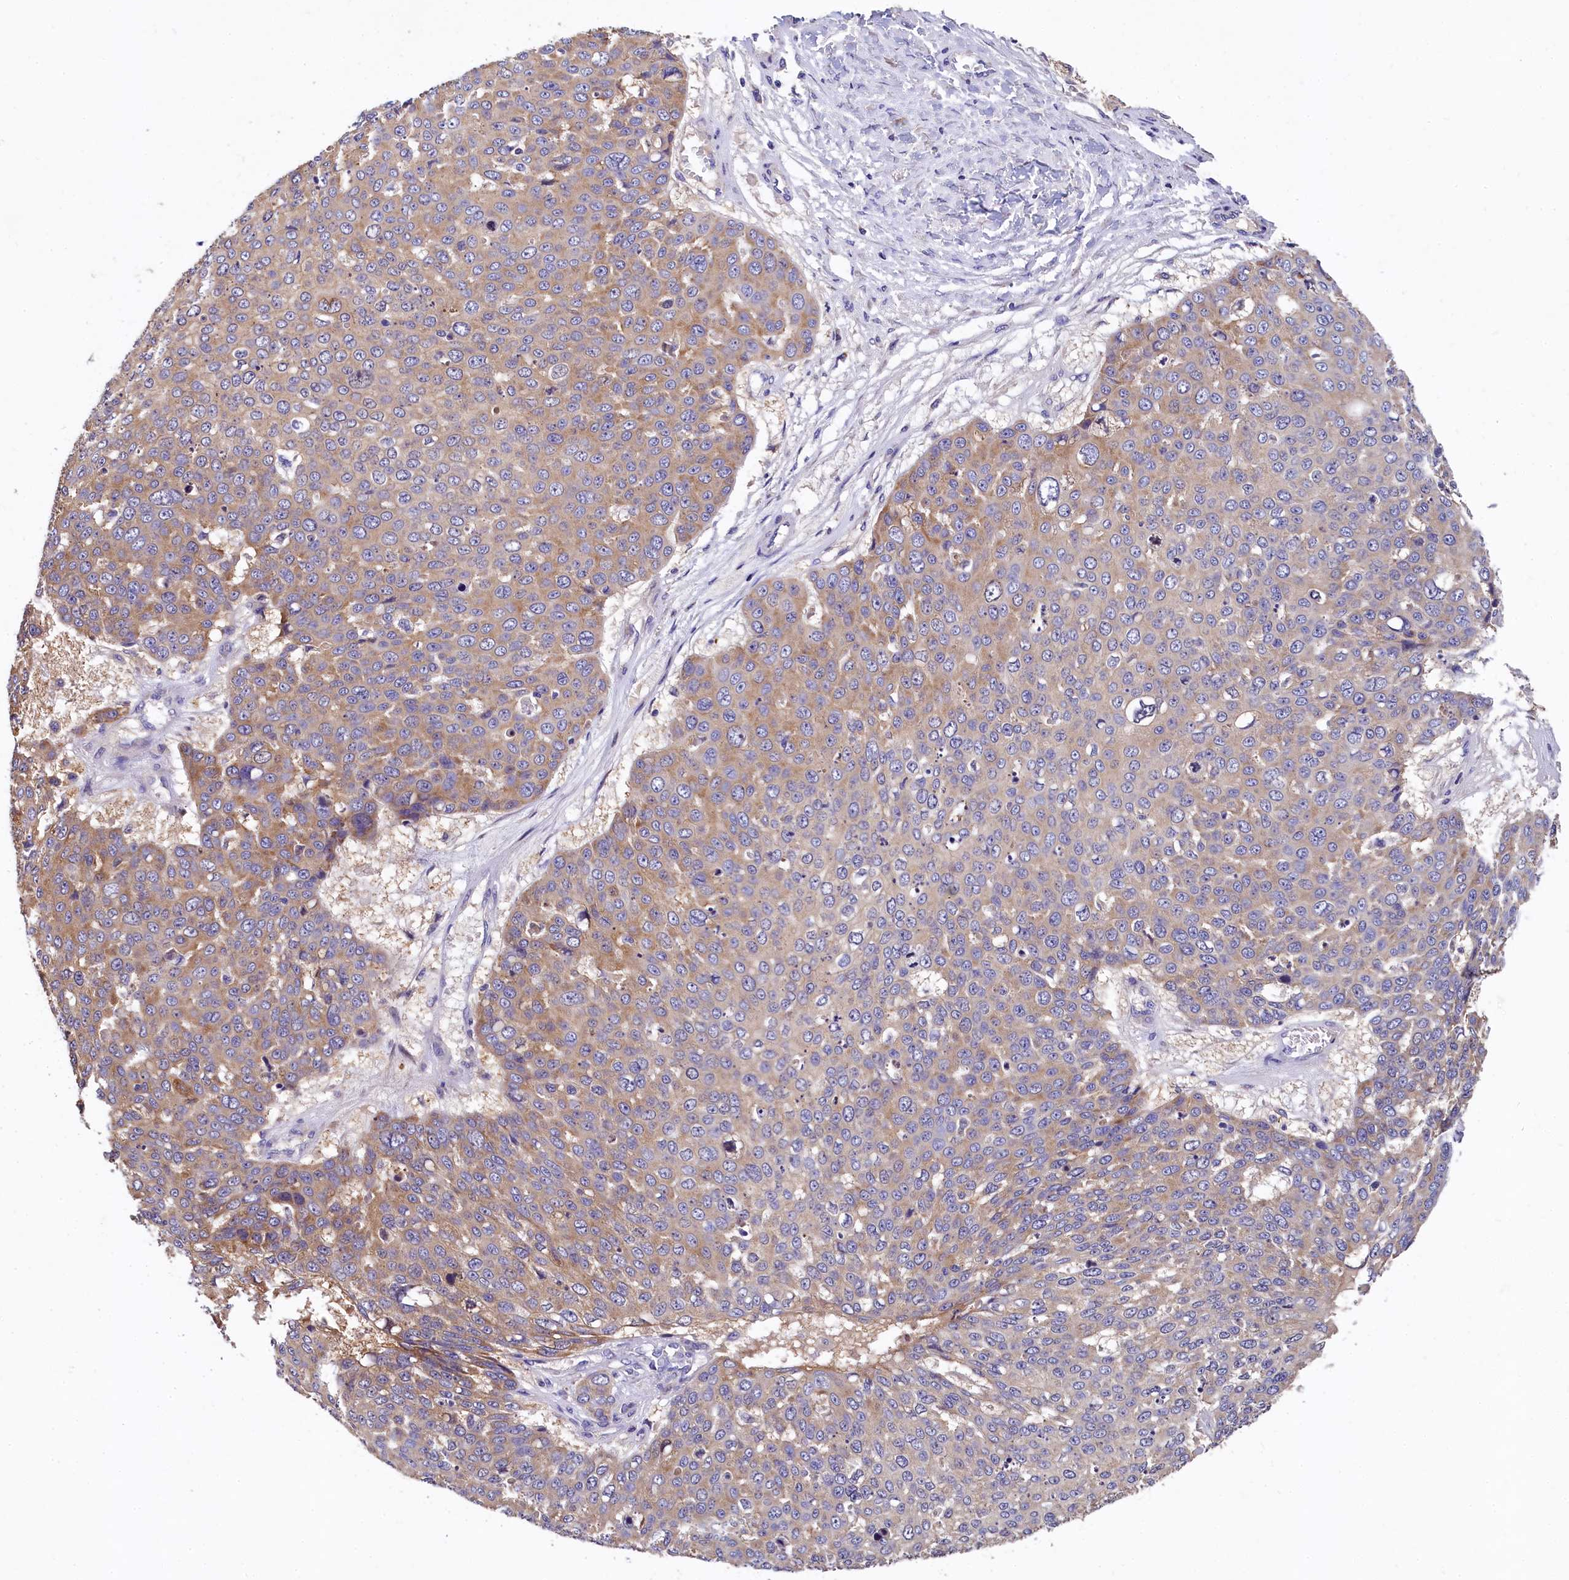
{"staining": {"intensity": "moderate", "quantity": "25%-75%", "location": "cytoplasmic/membranous"}, "tissue": "skin cancer", "cell_type": "Tumor cells", "image_type": "cancer", "snomed": [{"axis": "morphology", "description": "Squamous cell carcinoma, NOS"}, {"axis": "topography", "description": "Skin"}], "caption": "Immunohistochemistry (DAB (3,3'-diaminobenzidine)) staining of skin squamous cell carcinoma demonstrates moderate cytoplasmic/membranous protein expression in about 25%-75% of tumor cells.", "gene": "EPS8L2", "patient": {"sex": "male", "age": 71}}